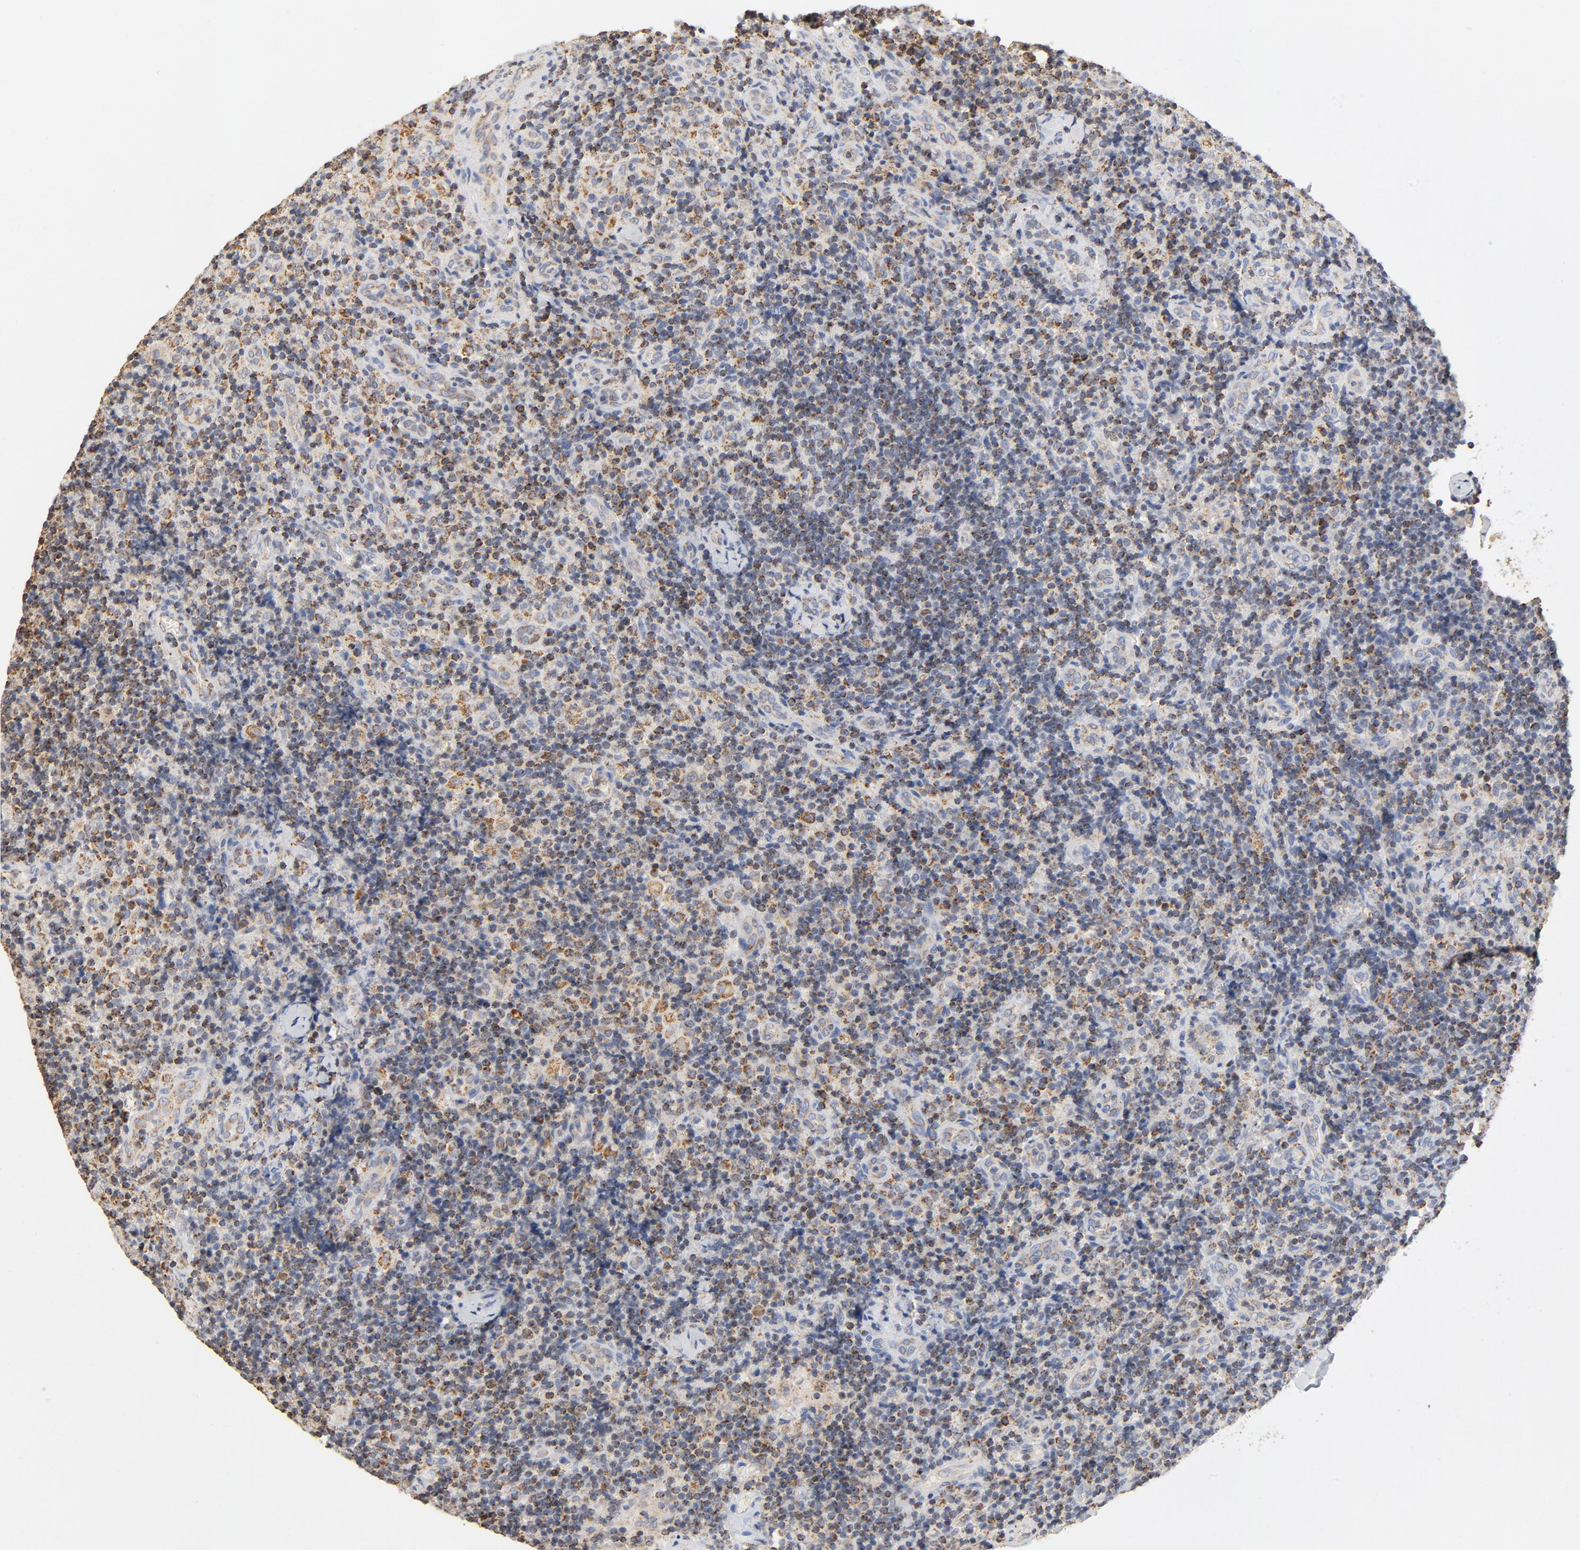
{"staining": {"intensity": "strong", "quantity": ">75%", "location": "cytoplasmic/membranous"}, "tissue": "lymph node", "cell_type": "Germinal center cells", "image_type": "normal", "snomed": [{"axis": "morphology", "description": "Normal tissue, NOS"}, {"axis": "morphology", "description": "Inflammation, NOS"}, {"axis": "topography", "description": "Lymph node"}], "caption": "Immunohistochemistry (IHC) staining of normal lymph node, which reveals high levels of strong cytoplasmic/membranous expression in about >75% of germinal center cells indicating strong cytoplasmic/membranous protein staining. The staining was performed using DAB (brown) for protein detection and nuclei were counterstained in hematoxylin (blue).", "gene": "COX4I1", "patient": {"sex": "male", "age": 46}}